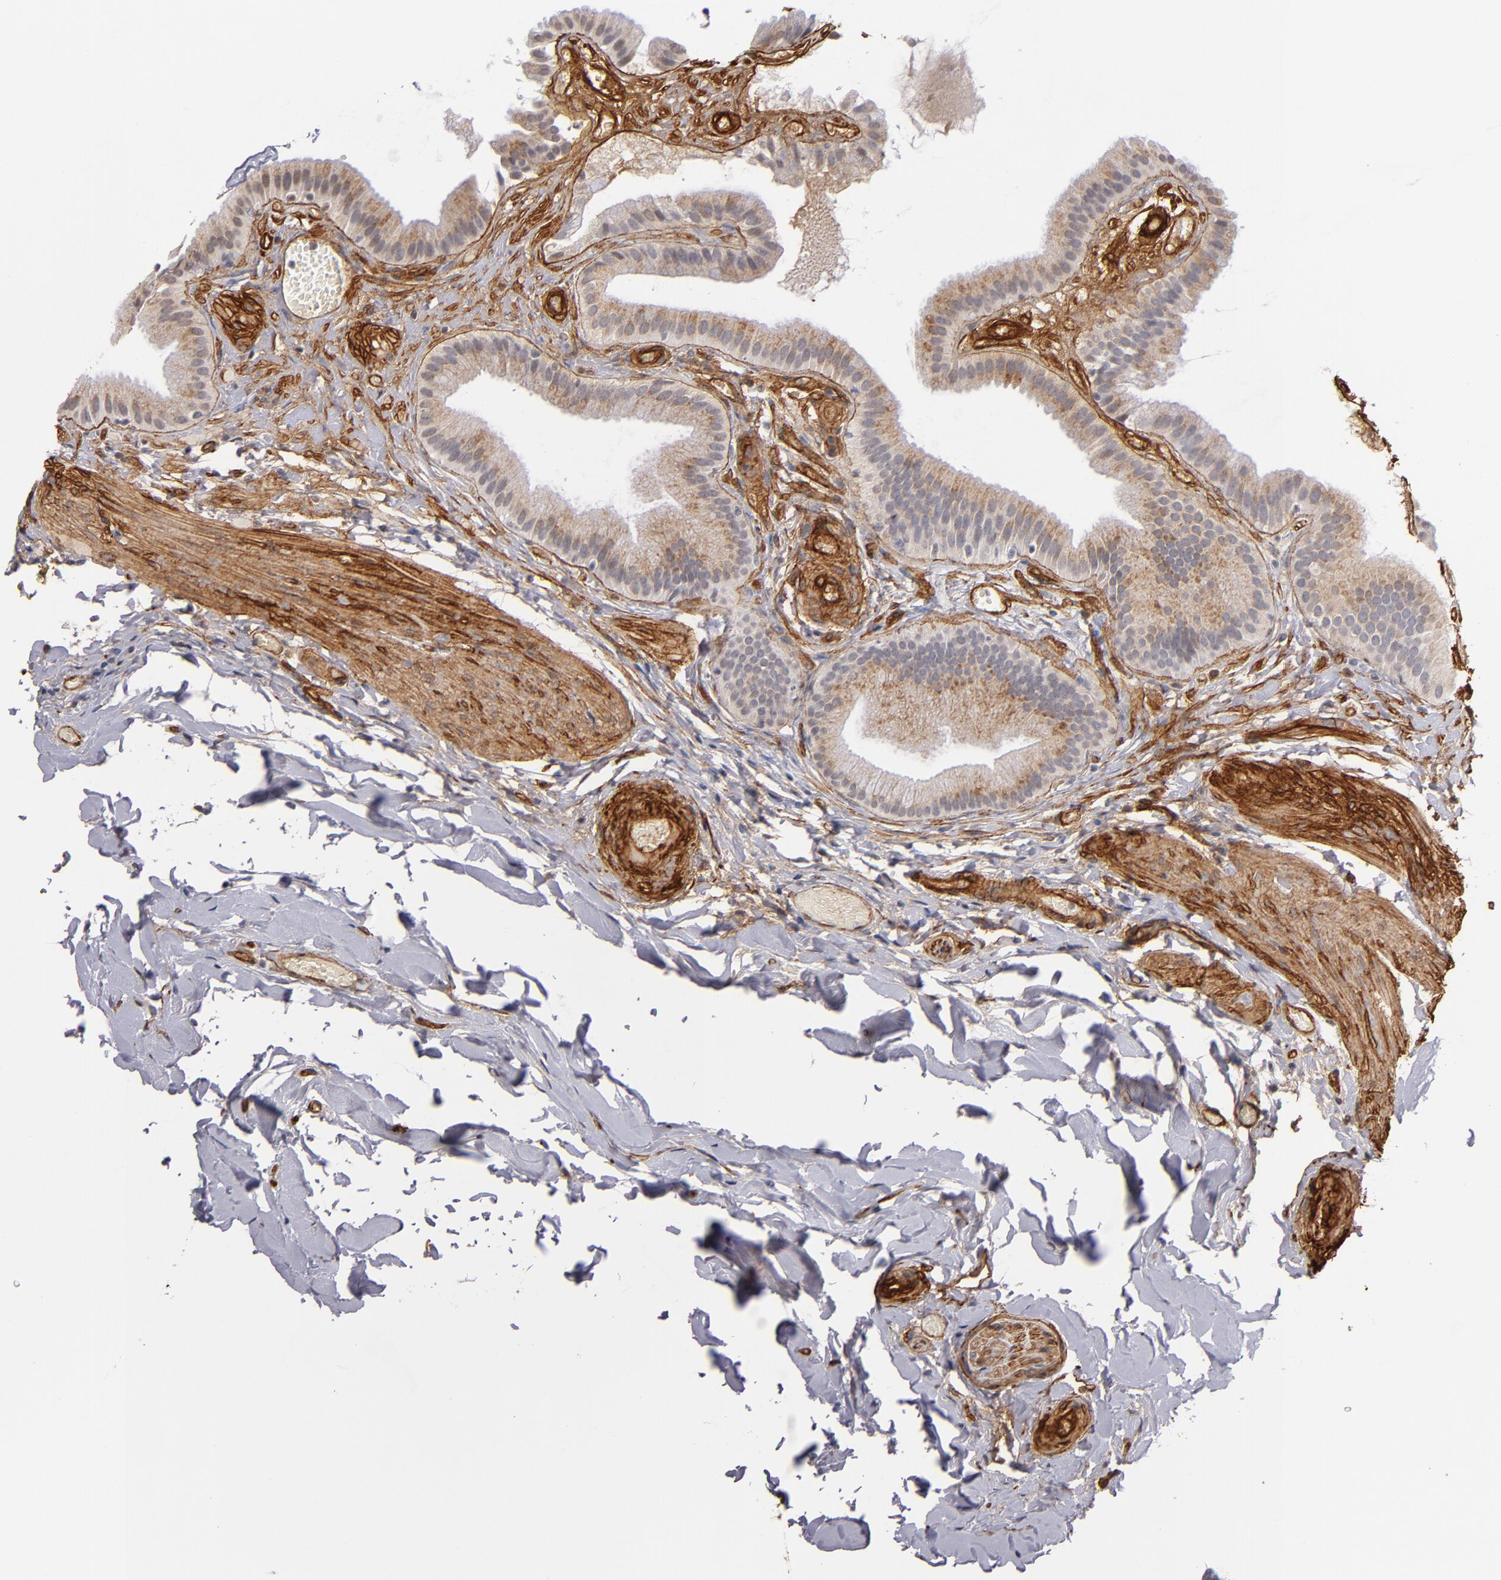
{"staining": {"intensity": "moderate", "quantity": ">75%", "location": "cytoplasmic/membranous"}, "tissue": "gallbladder", "cell_type": "Glandular cells", "image_type": "normal", "snomed": [{"axis": "morphology", "description": "Normal tissue, NOS"}, {"axis": "topography", "description": "Gallbladder"}], "caption": "Gallbladder stained with DAB immunohistochemistry (IHC) exhibits medium levels of moderate cytoplasmic/membranous positivity in about >75% of glandular cells.", "gene": "LAMC1", "patient": {"sex": "female", "age": 63}}